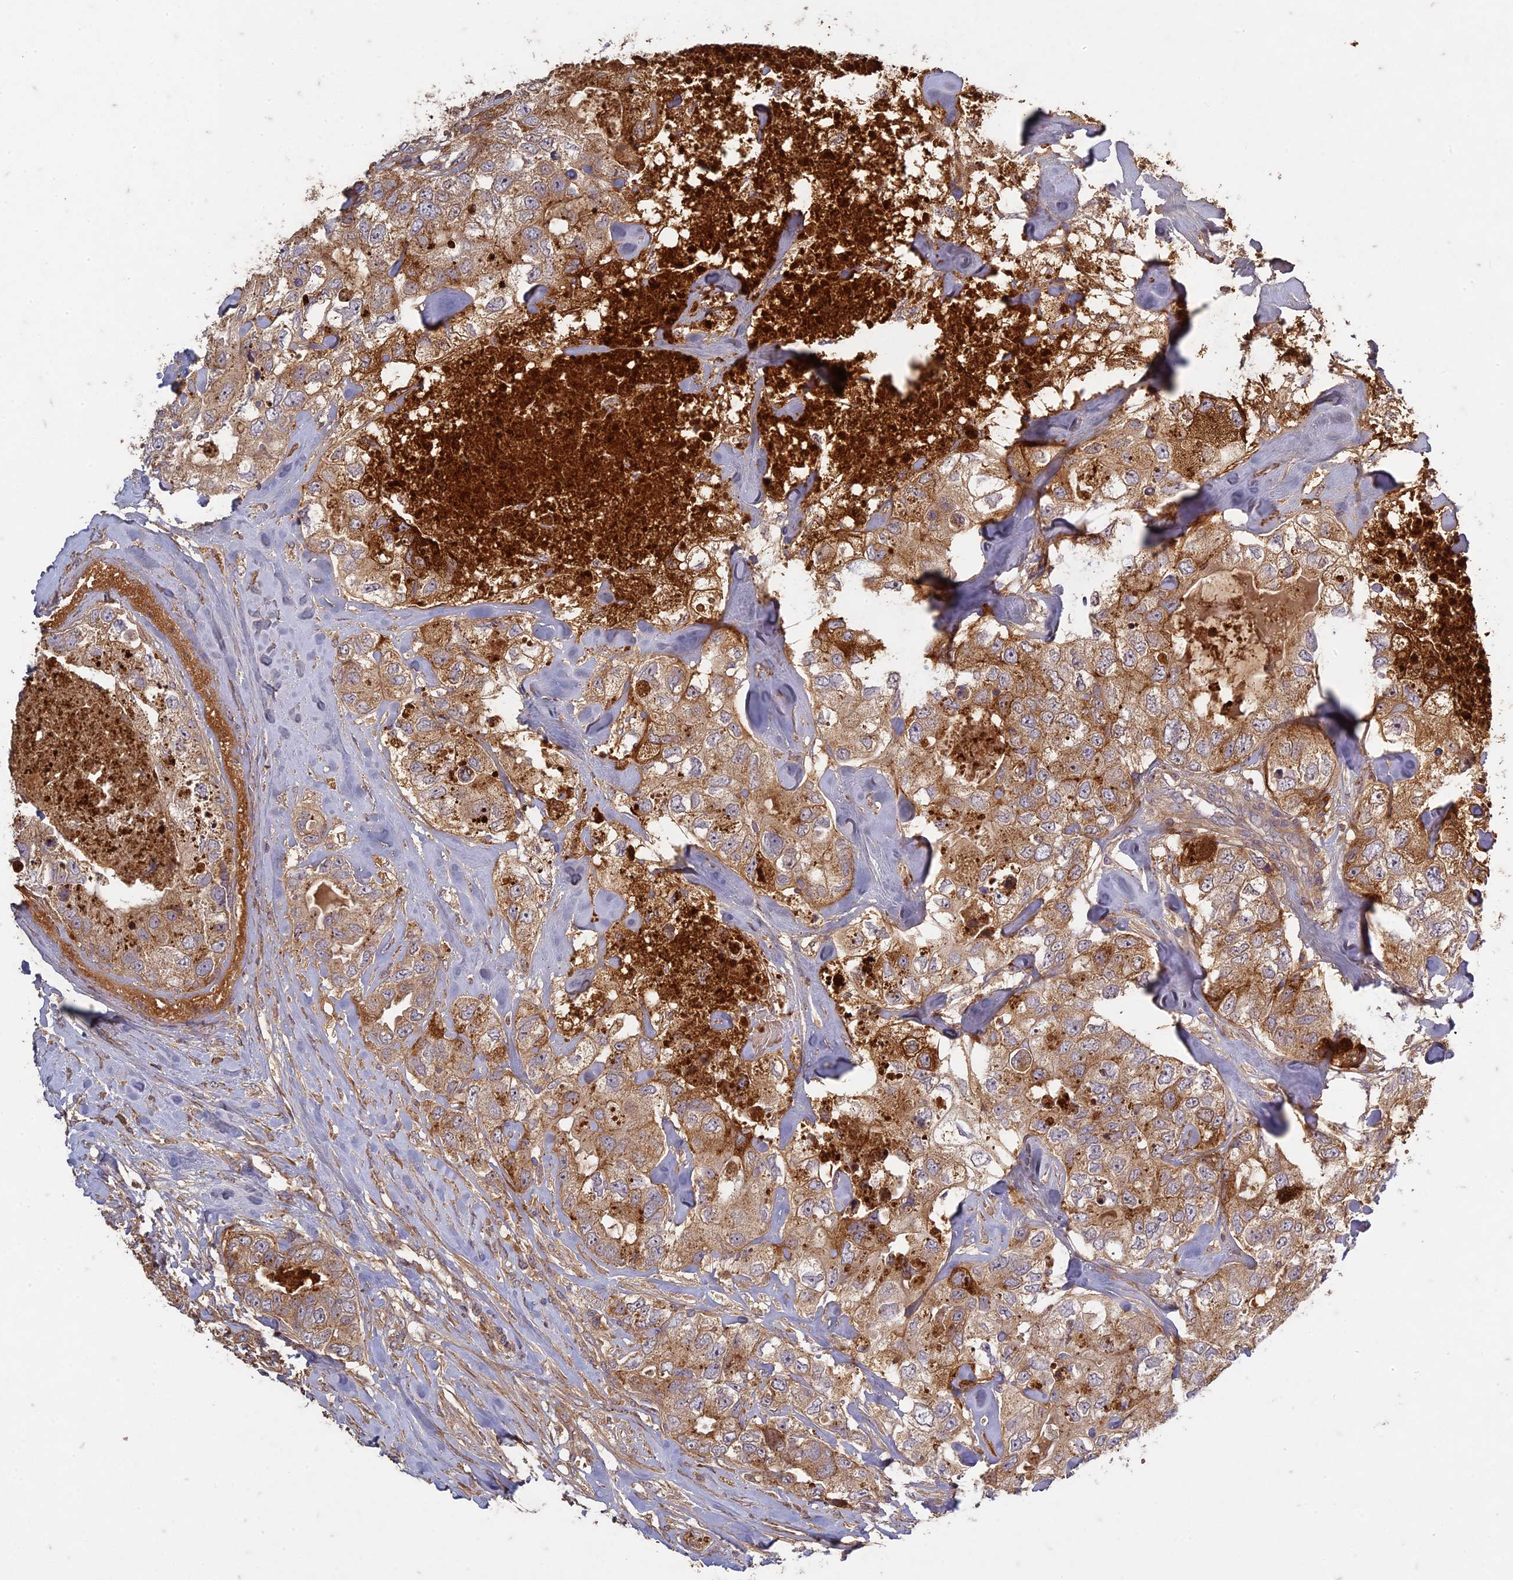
{"staining": {"intensity": "moderate", "quantity": ">75%", "location": "cytoplasmic/membranous"}, "tissue": "breast cancer", "cell_type": "Tumor cells", "image_type": "cancer", "snomed": [{"axis": "morphology", "description": "Duct carcinoma"}, {"axis": "topography", "description": "Breast"}], "caption": "Moderate cytoplasmic/membranous protein staining is identified in approximately >75% of tumor cells in breast cancer.", "gene": "TCF25", "patient": {"sex": "female", "age": 62}}